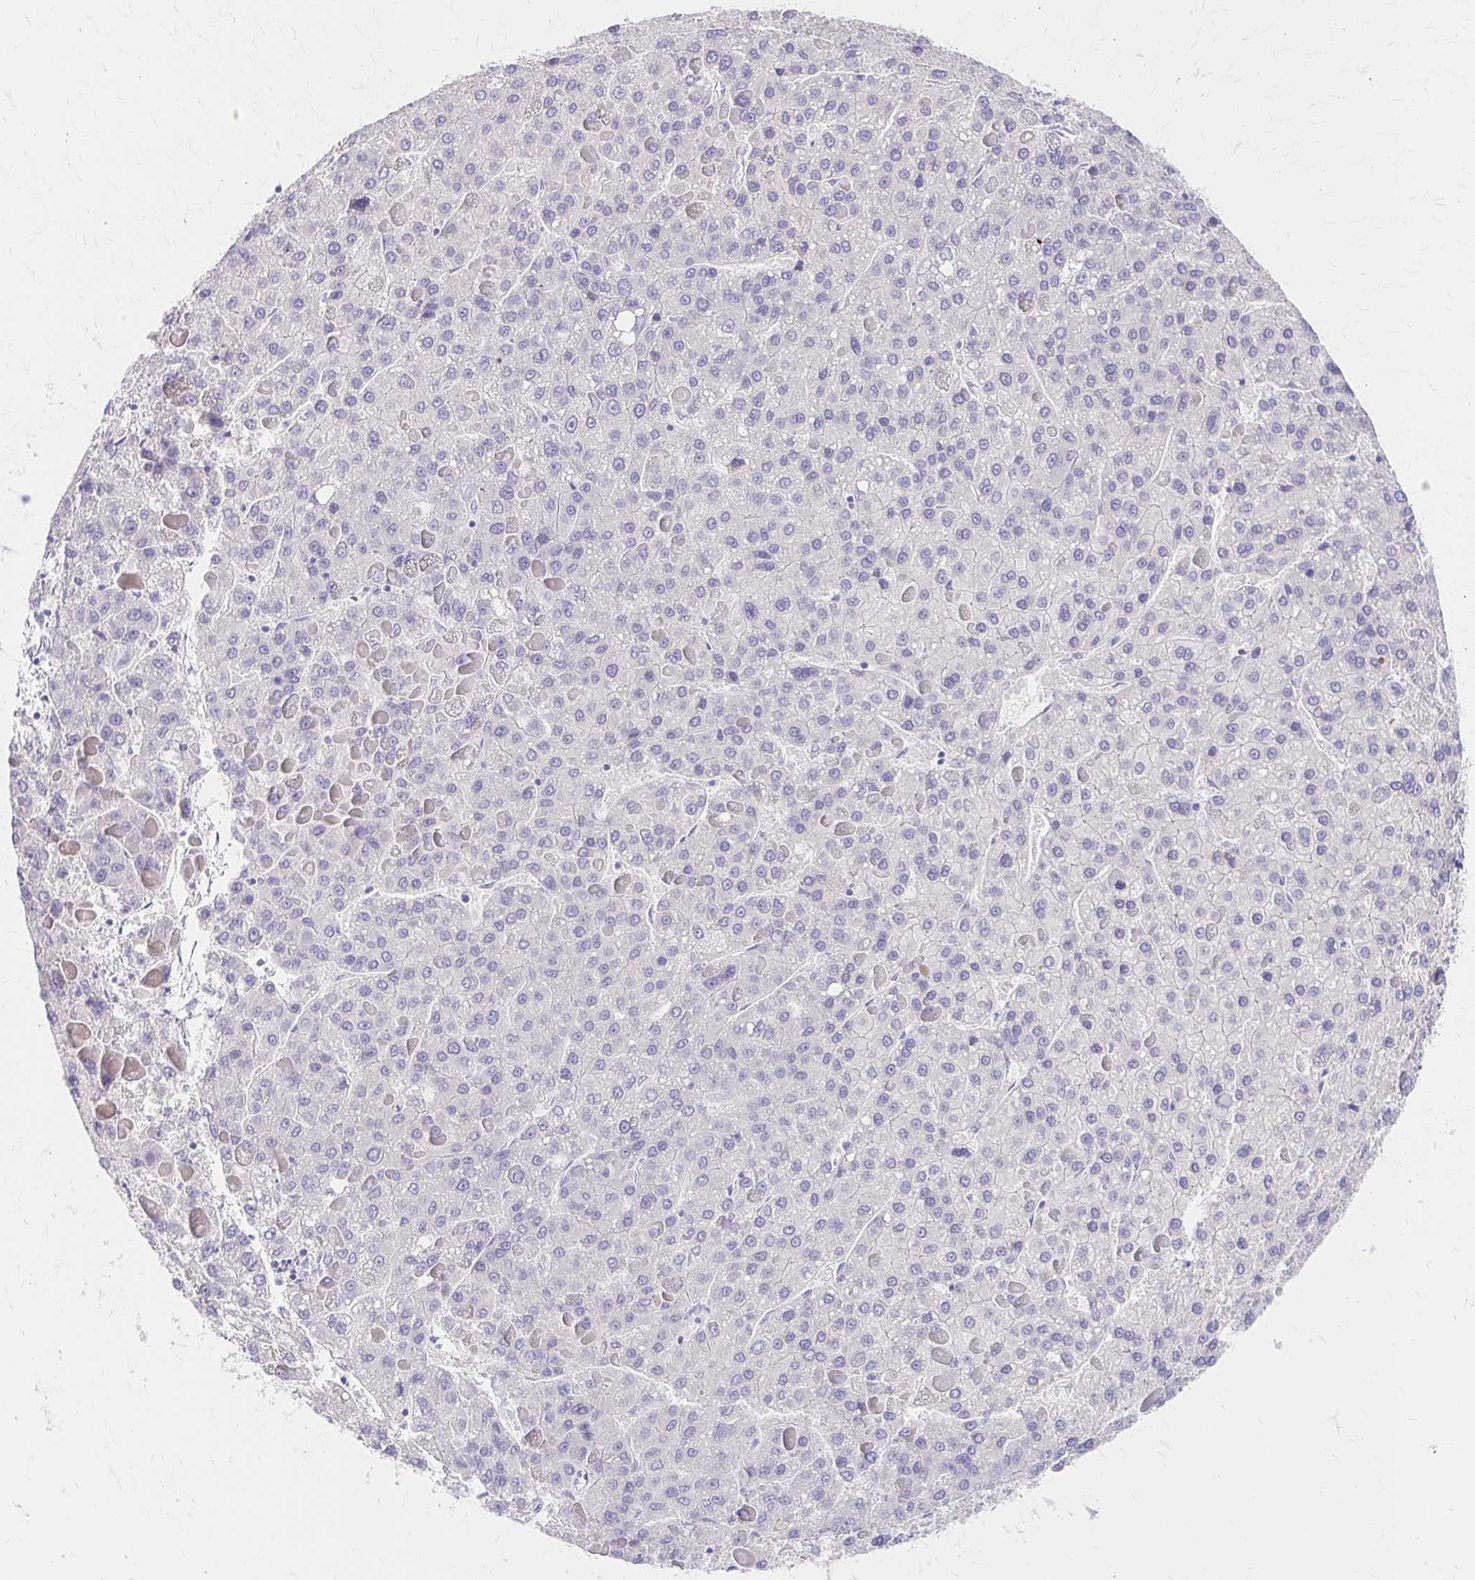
{"staining": {"intensity": "negative", "quantity": "none", "location": "none"}, "tissue": "liver cancer", "cell_type": "Tumor cells", "image_type": "cancer", "snomed": [{"axis": "morphology", "description": "Carcinoma, Hepatocellular, NOS"}, {"axis": "topography", "description": "Liver"}], "caption": "Immunohistochemistry histopathology image of neoplastic tissue: human liver hepatocellular carcinoma stained with DAB (3,3'-diaminobenzidine) shows no significant protein expression in tumor cells.", "gene": "AZGP1", "patient": {"sex": "female", "age": 82}}